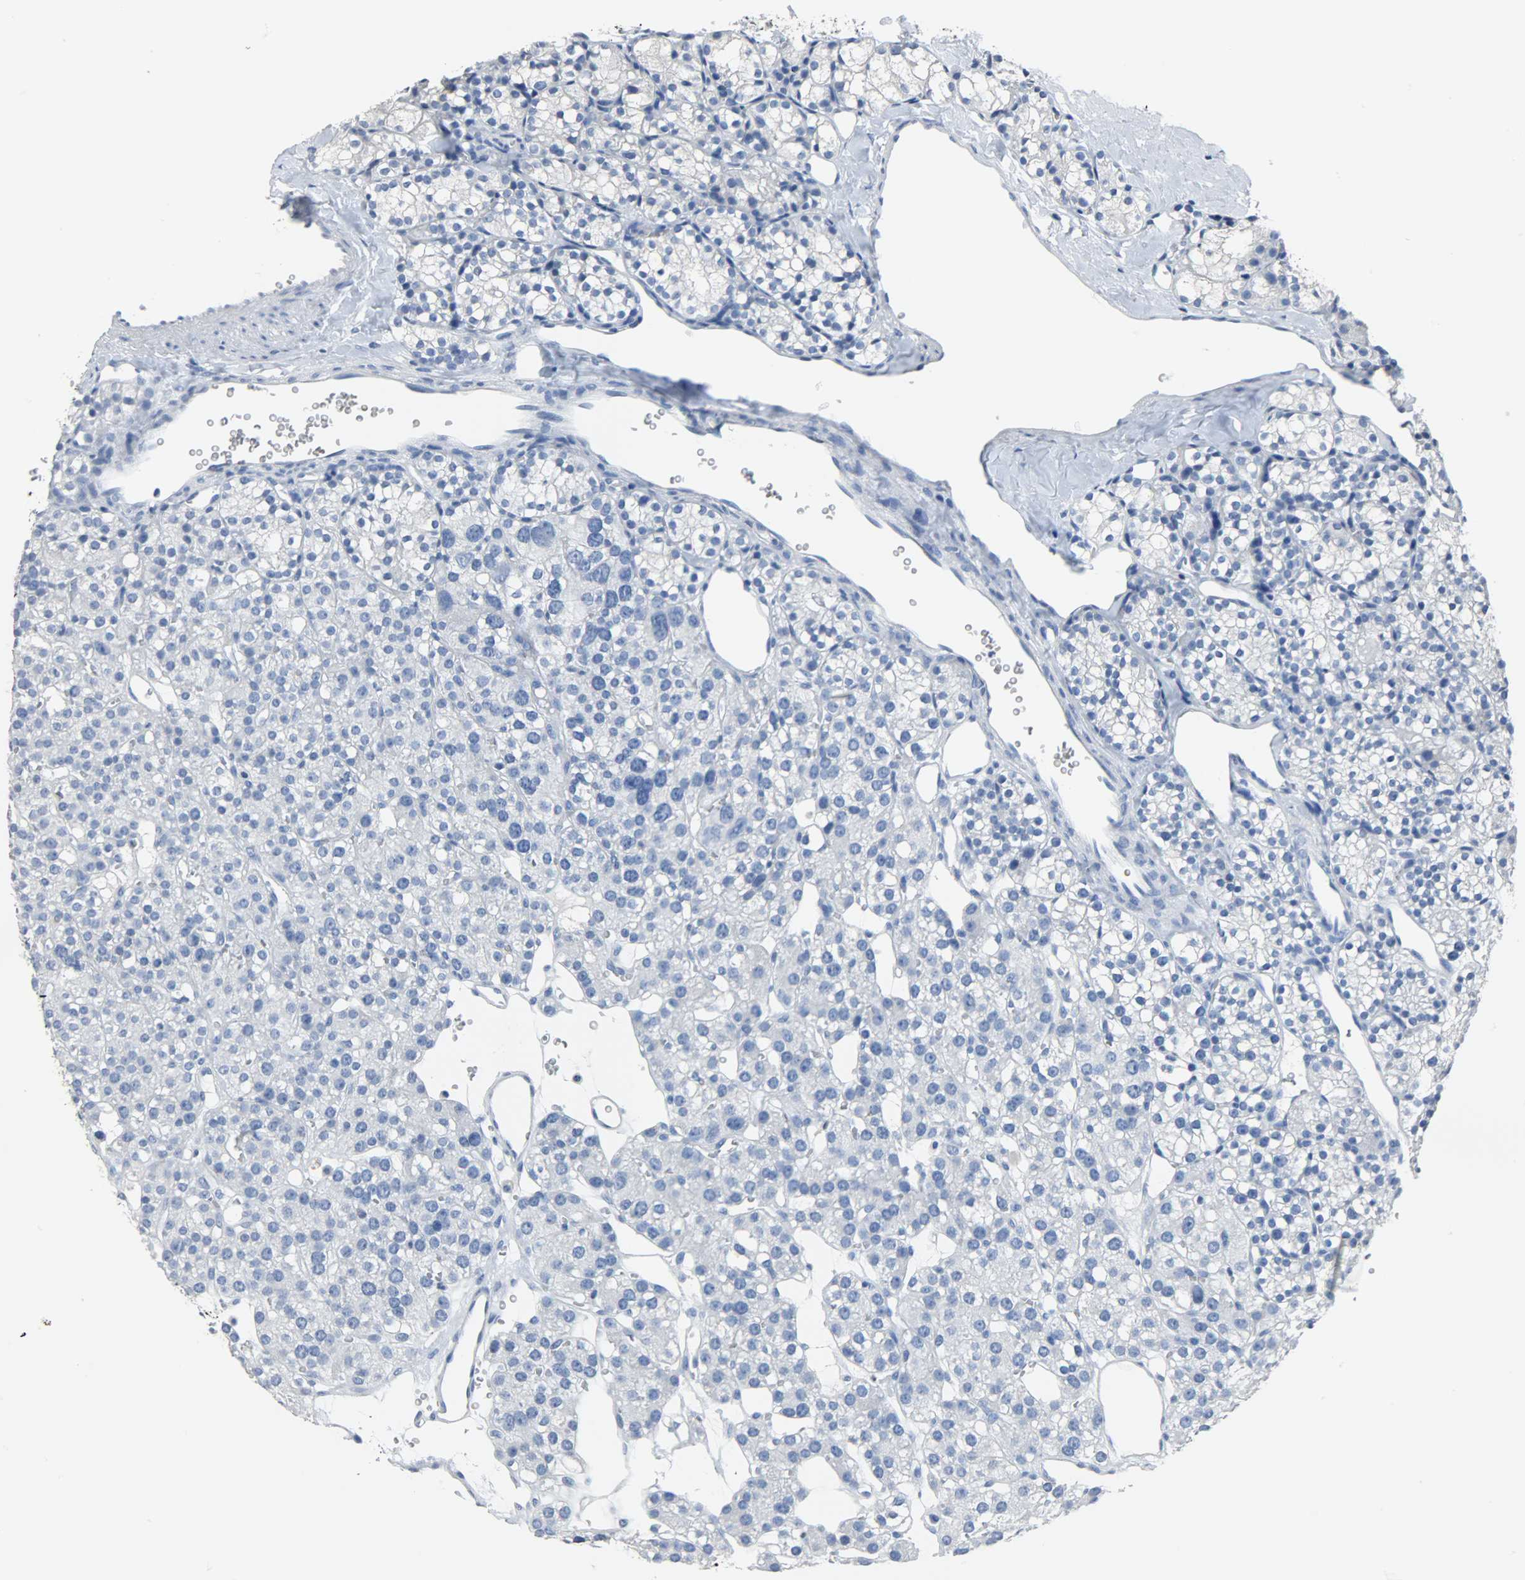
{"staining": {"intensity": "negative", "quantity": "none", "location": "none"}, "tissue": "parathyroid gland", "cell_type": "Glandular cells", "image_type": "normal", "snomed": [{"axis": "morphology", "description": "Normal tissue, NOS"}, {"axis": "topography", "description": "Parathyroid gland"}], "caption": "Parathyroid gland stained for a protein using immunohistochemistry shows no expression glandular cells.", "gene": "CA3", "patient": {"sex": "female", "age": 64}}